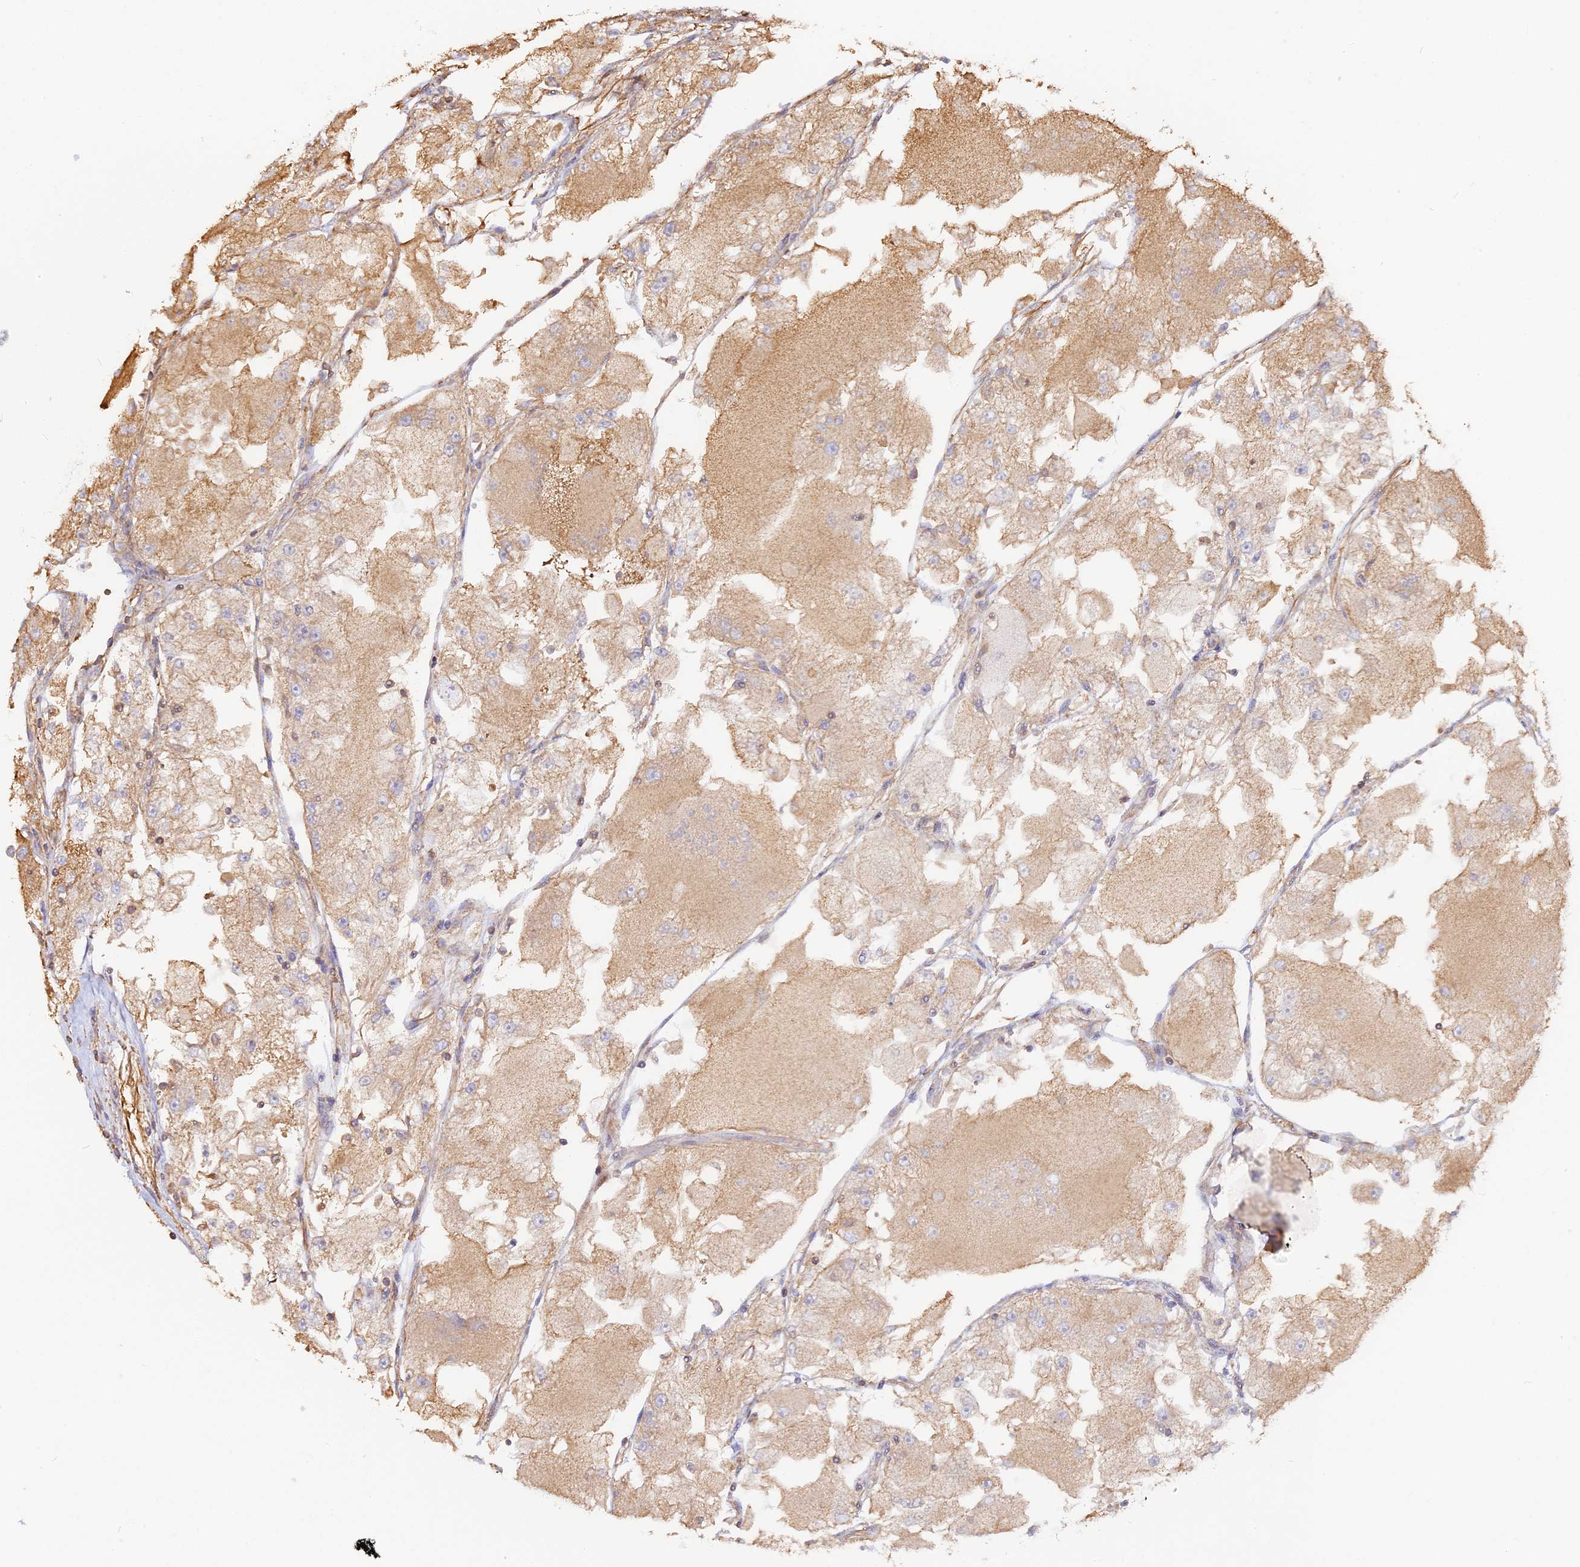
{"staining": {"intensity": "weak", "quantity": ">75%", "location": "cytoplasmic/membranous"}, "tissue": "renal cancer", "cell_type": "Tumor cells", "image_type": "cancer", "snomed": [{"axis": "morphology", "description": "Adenocarcinoma, NOS"}, {"axis": "topography", "description": "Kidney"}], "caption": "Immunohistochemistry photomicrograph of neoplastic tissue: renal adenocarcinoma stained using IHC demonstrates low levels of weak protein expression localized specifically in the cytoplasmic/membranous of tumor cells, appearing as a cytoplasmic/membranous brown color.", "gene": "VPS18", "patient": {"sex": "female", "age": 72}}